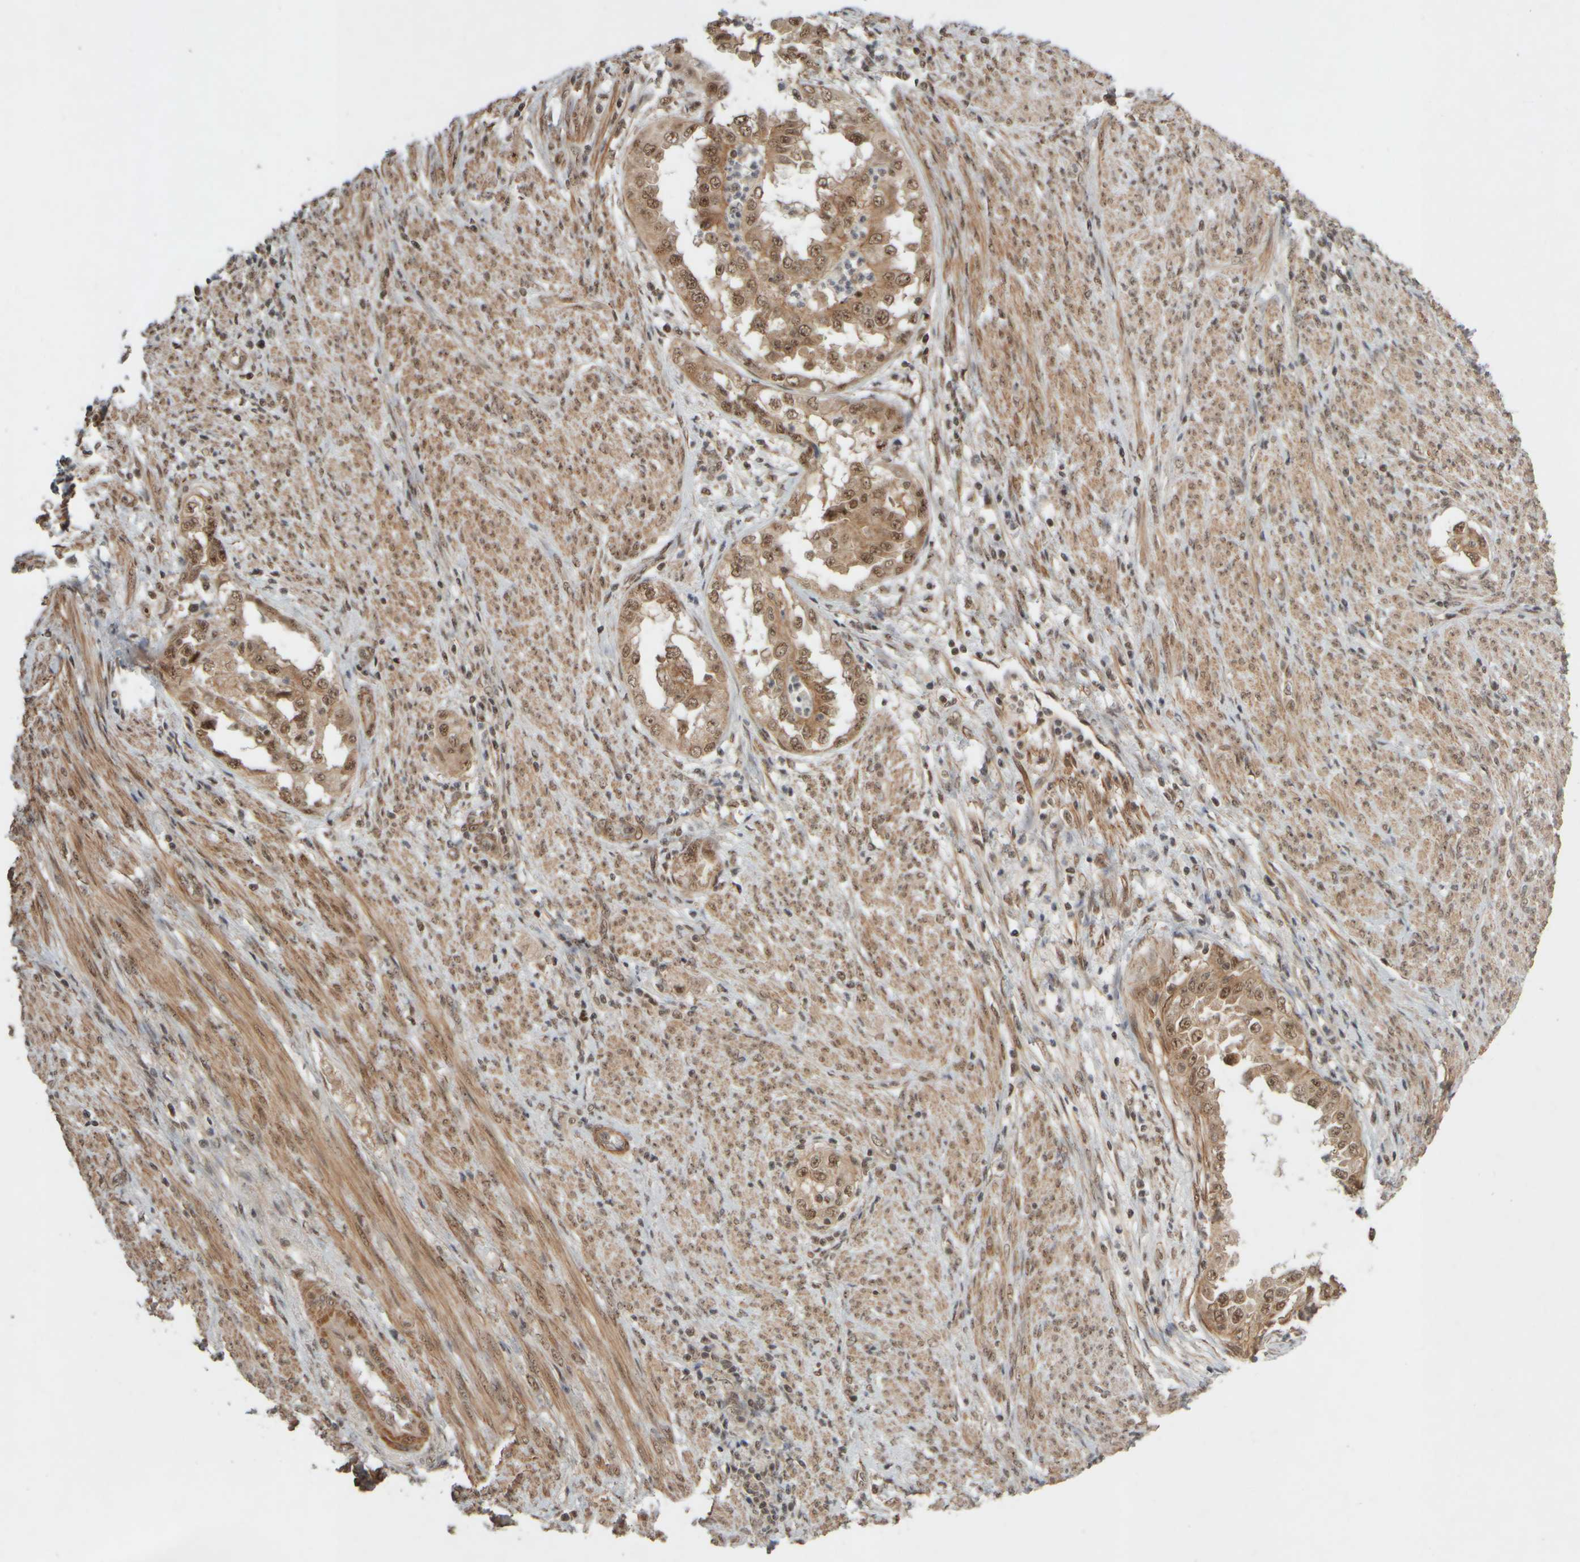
{"staining": {"intensity": "moderate", "quantity": ">75%", "location": "cytoplasmic/membranous,nuclear"}, "tissue": "endometrial cancer", "cell_type": "Tumor cells", "image_type": "cancer", "snomed": [{"axis": "morphology", "description": "Adenocarcinoma, NOS"}, {"axis": "topography", "description": "Endometrium"}], "caption": "The histopathology image reveals immunohistochemical staining of adenocarcinoma (endometrial). There is moderate cytoplasmic/membranous and nuclear staining is identified in about >75% of tumor cells.", "gene": "SYNRG", "patient": {"sex": "female", "age": 85}}